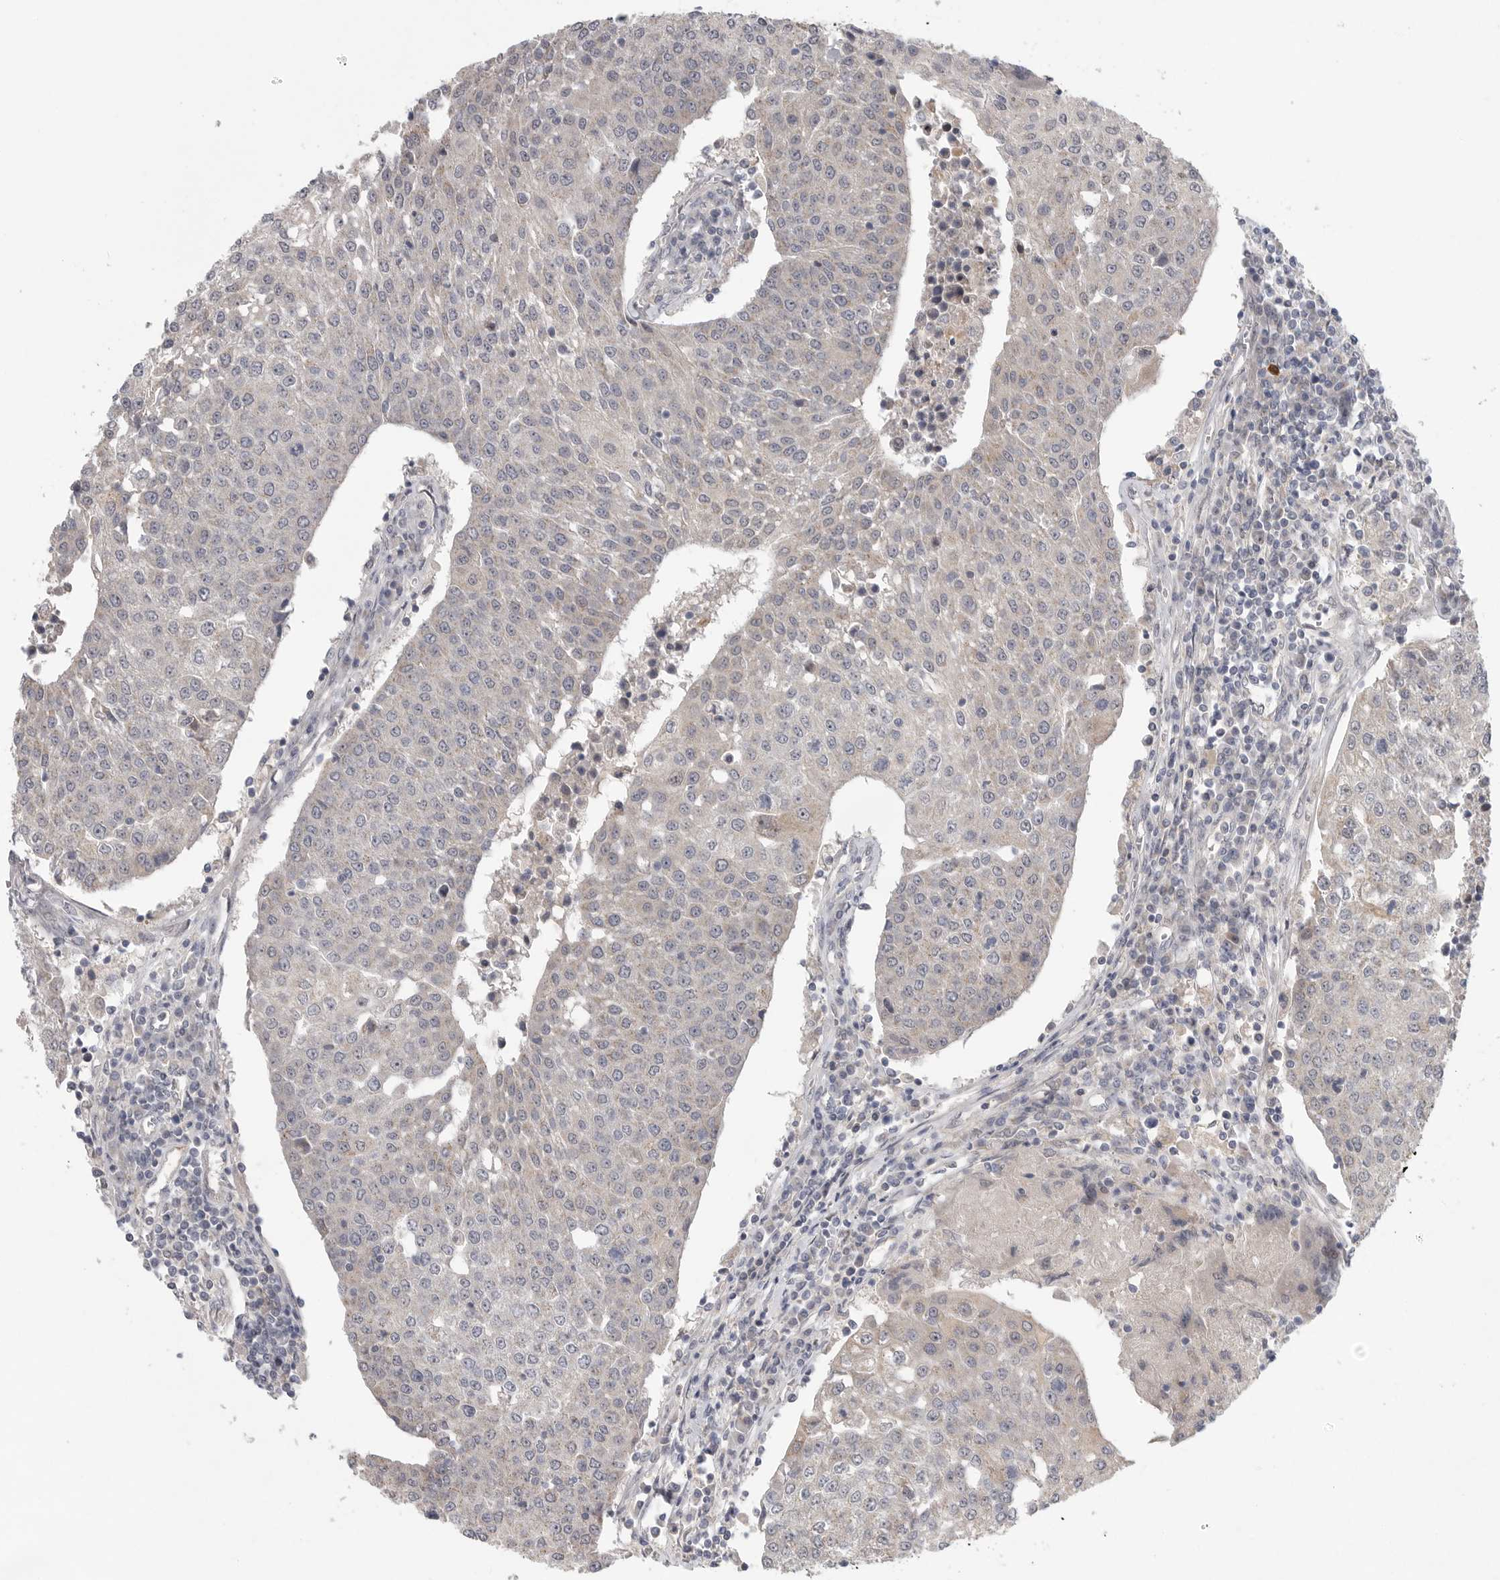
{"staining": {"intensity": "negative", "quantity": "none", "location": "none"}, "tissue": "urothelial cancer", "cell_type": "Tumor cells", "image_type": "cancer", "snomed": [{"axis": "morphology", "description": "Urothelial carcinoma, High grade"}, {"axis": "topography", "description": "Urinary bladder"}], "caption": "Immunohistochemistry of human urothelial carcinoma (high-grade) shows no staining in tumor cells.", "gene": "FBXO43", "patient": {"sex": "female", "age": 85}}